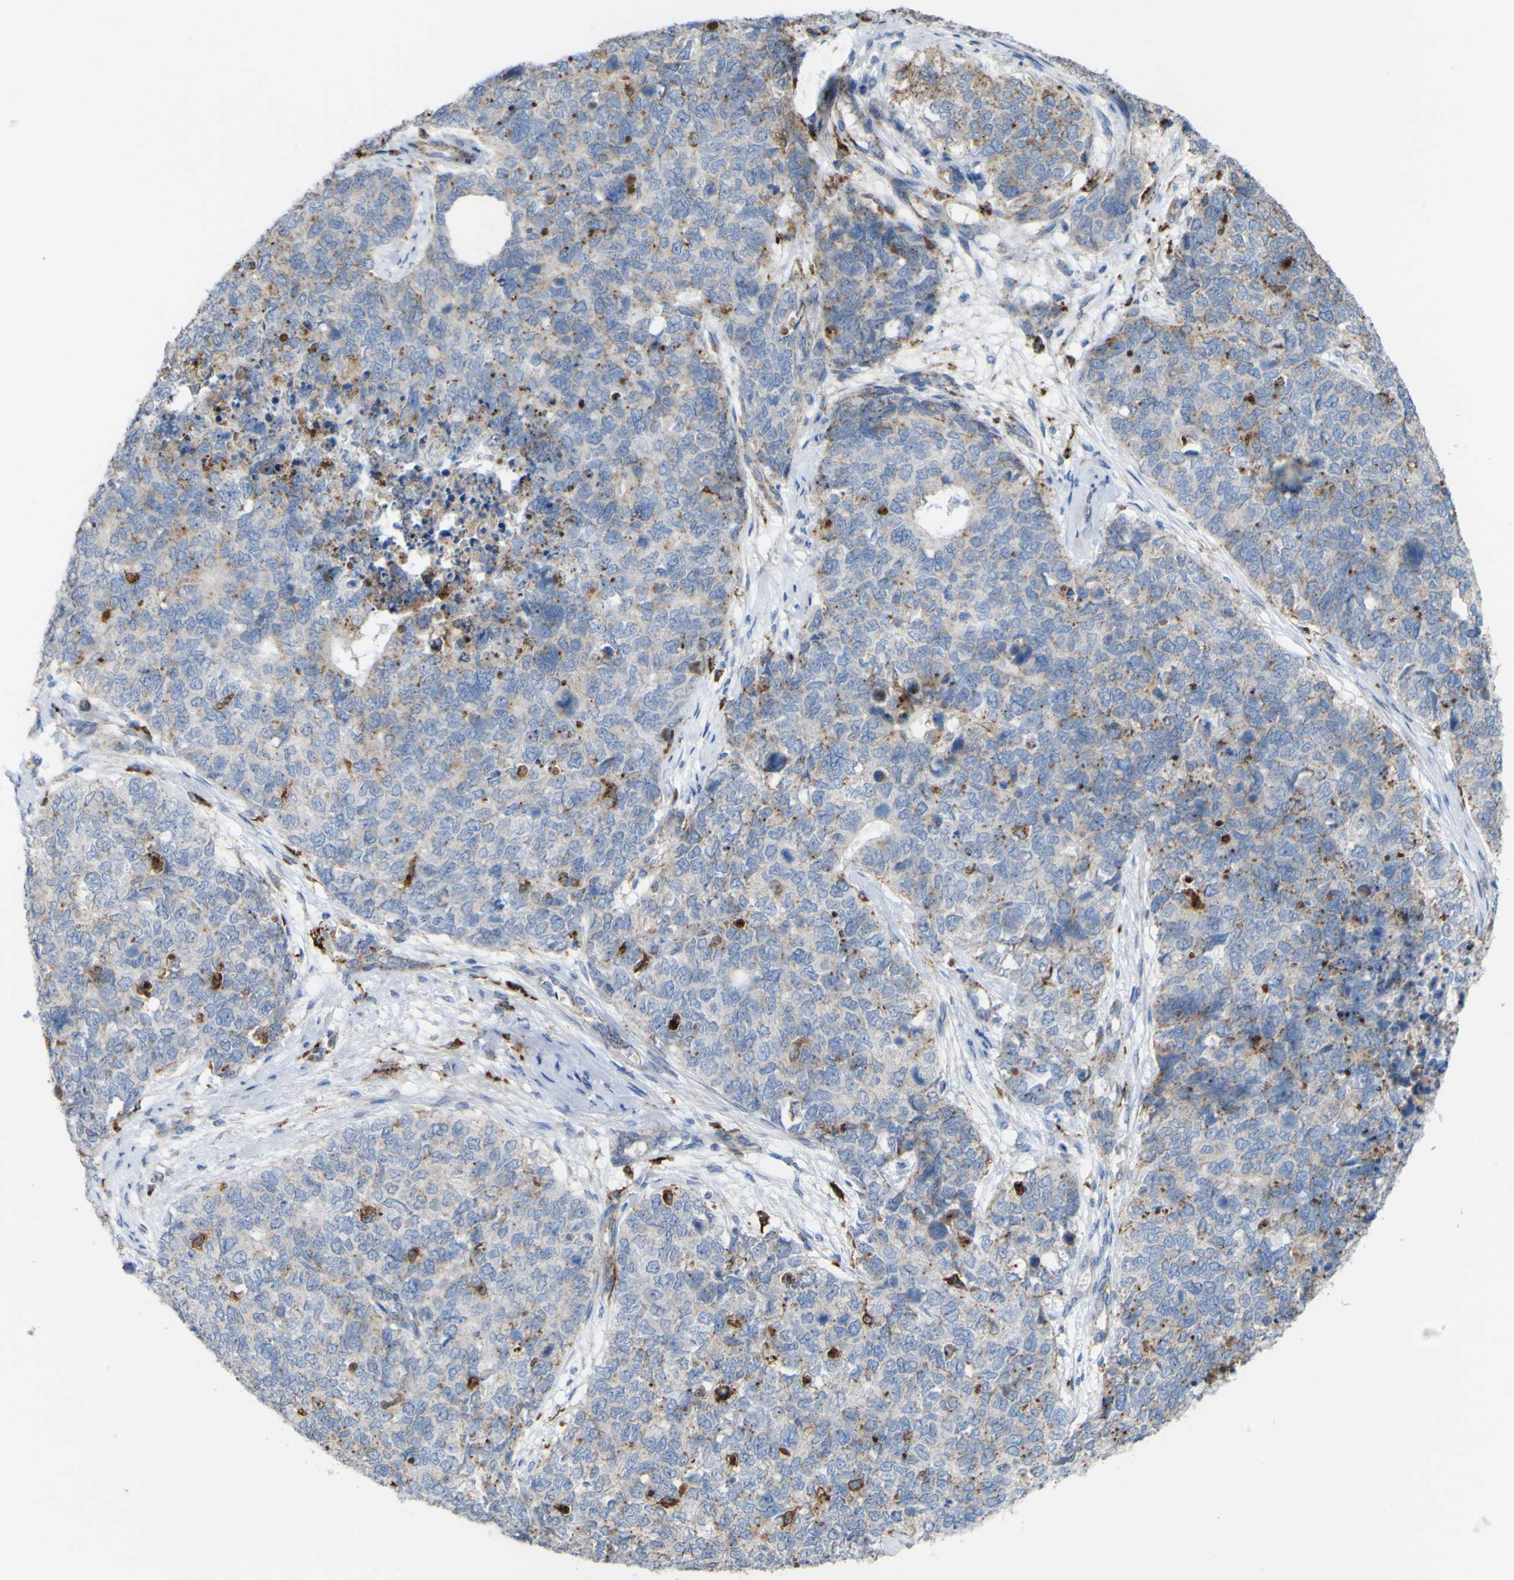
{"staining": {"intensity": "moderate", "quantity": "<25%", "location": "cytoplasmic/membranous"}, "tissue": "cervical cancer", "cell_type": "Tumor cells", "image_type": "cancer", "snomed": [{"axis": "morphology", "description": "Squamous cell carcinoma, NOS"}, {"axis": "topography", "description": "Cervix"}], "caption": "A brown stain shows moderate cytoplasmic/membranous staining of a protein in human squamous cell carcinoma (cervical) tumor cells.", "gene": "PLD3", "patient": {"sex": "female", "age": 63}}